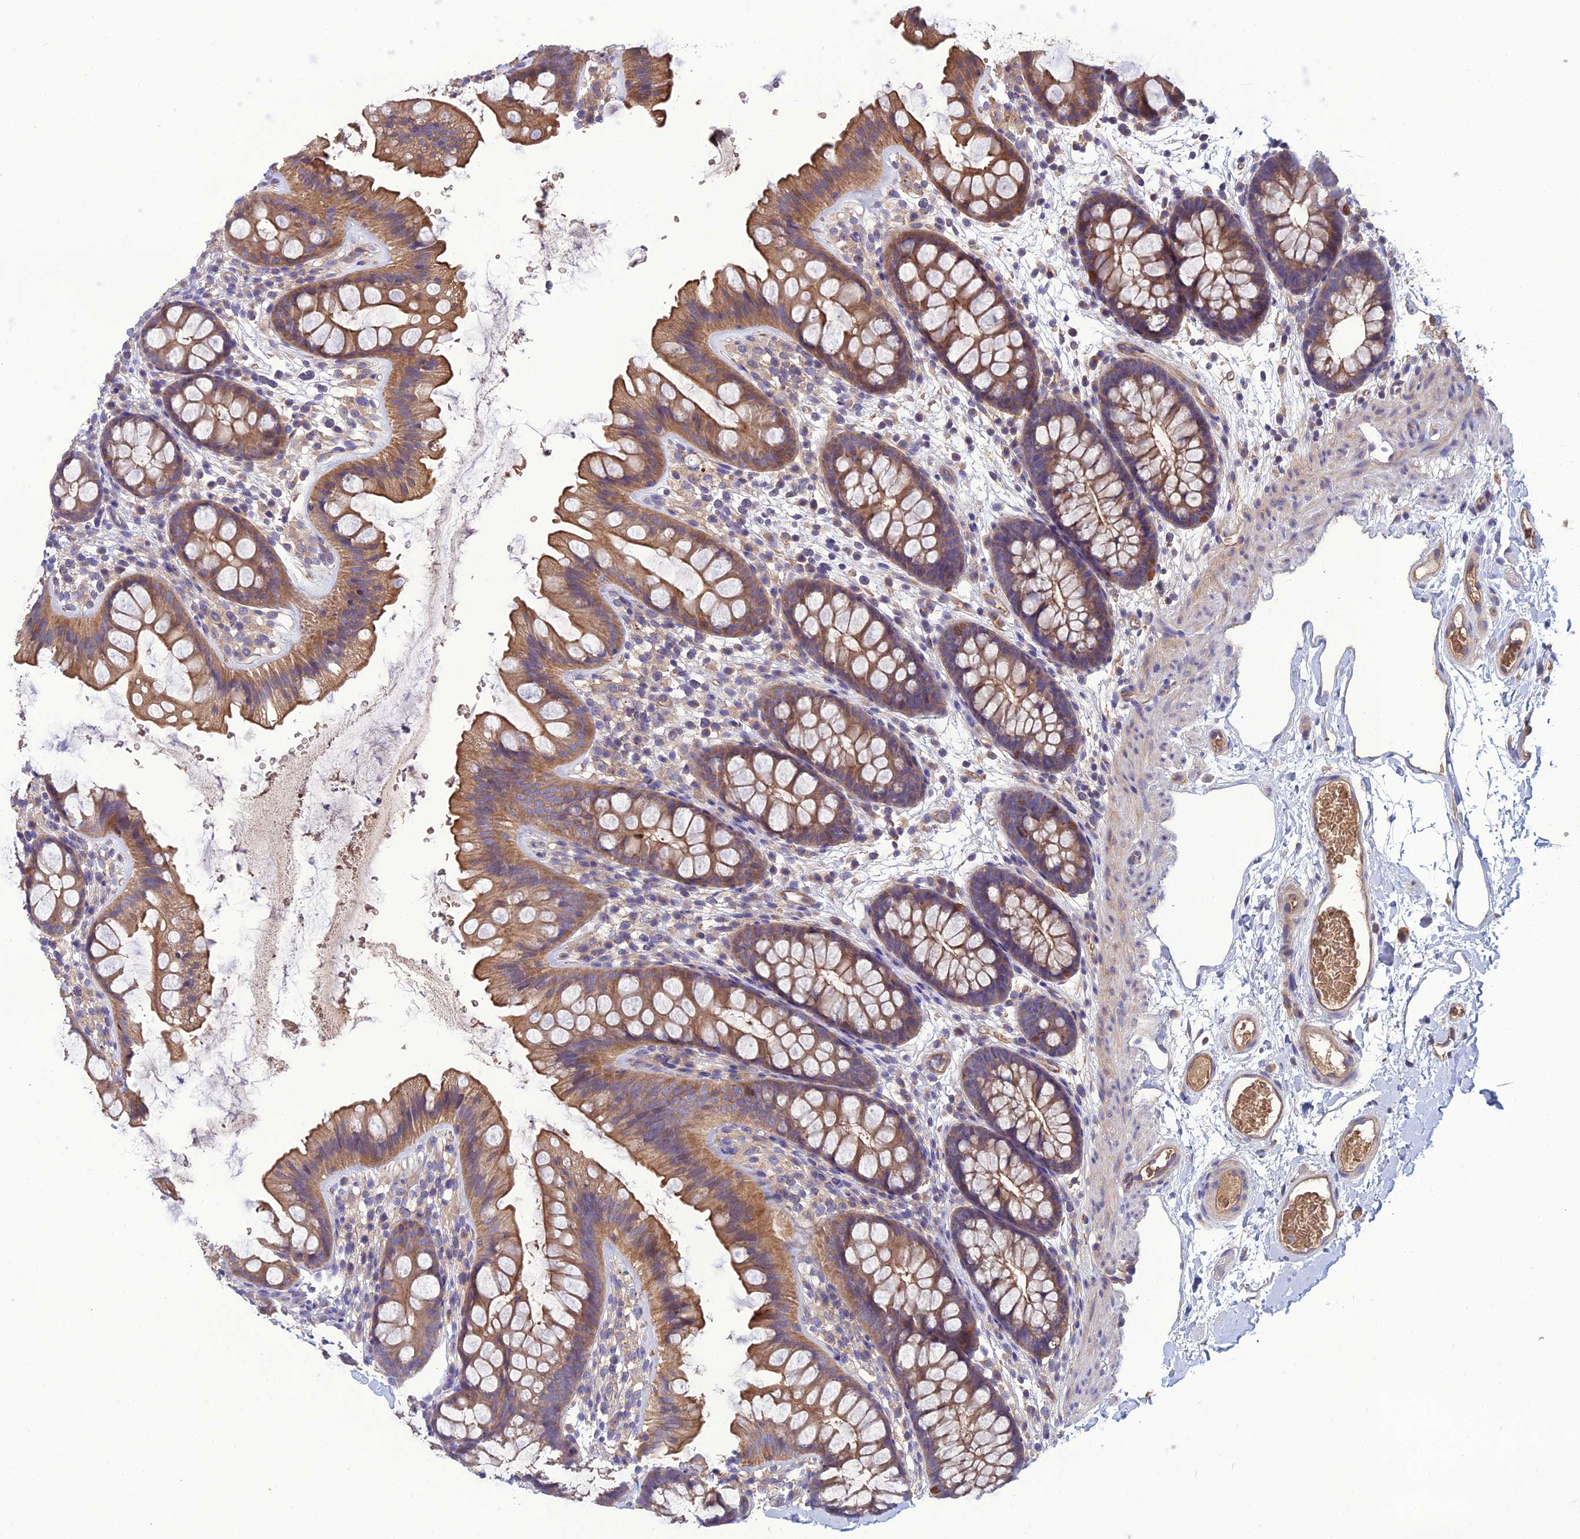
{"staining": {"intensity": "moderate", "quantity": ">75%", "location": "cytoplasmic/membranous"}, "tissue": "colon", "cell_type": "Endothelial cells", "image_type": "normal", "snomed": [{"axis": "morphology", "description": "Normal tissue, NOS"}, {"axis": "topography", "description": "Colon"}], "caption": "Immunohistochemical staining of unremarkable human colon exhibits moderate cytoplasmic/membranous protein positivity in about >75% of endothelial cells.", "gene": "GALR2", "patient": {"sex": "female", "age": 62}}